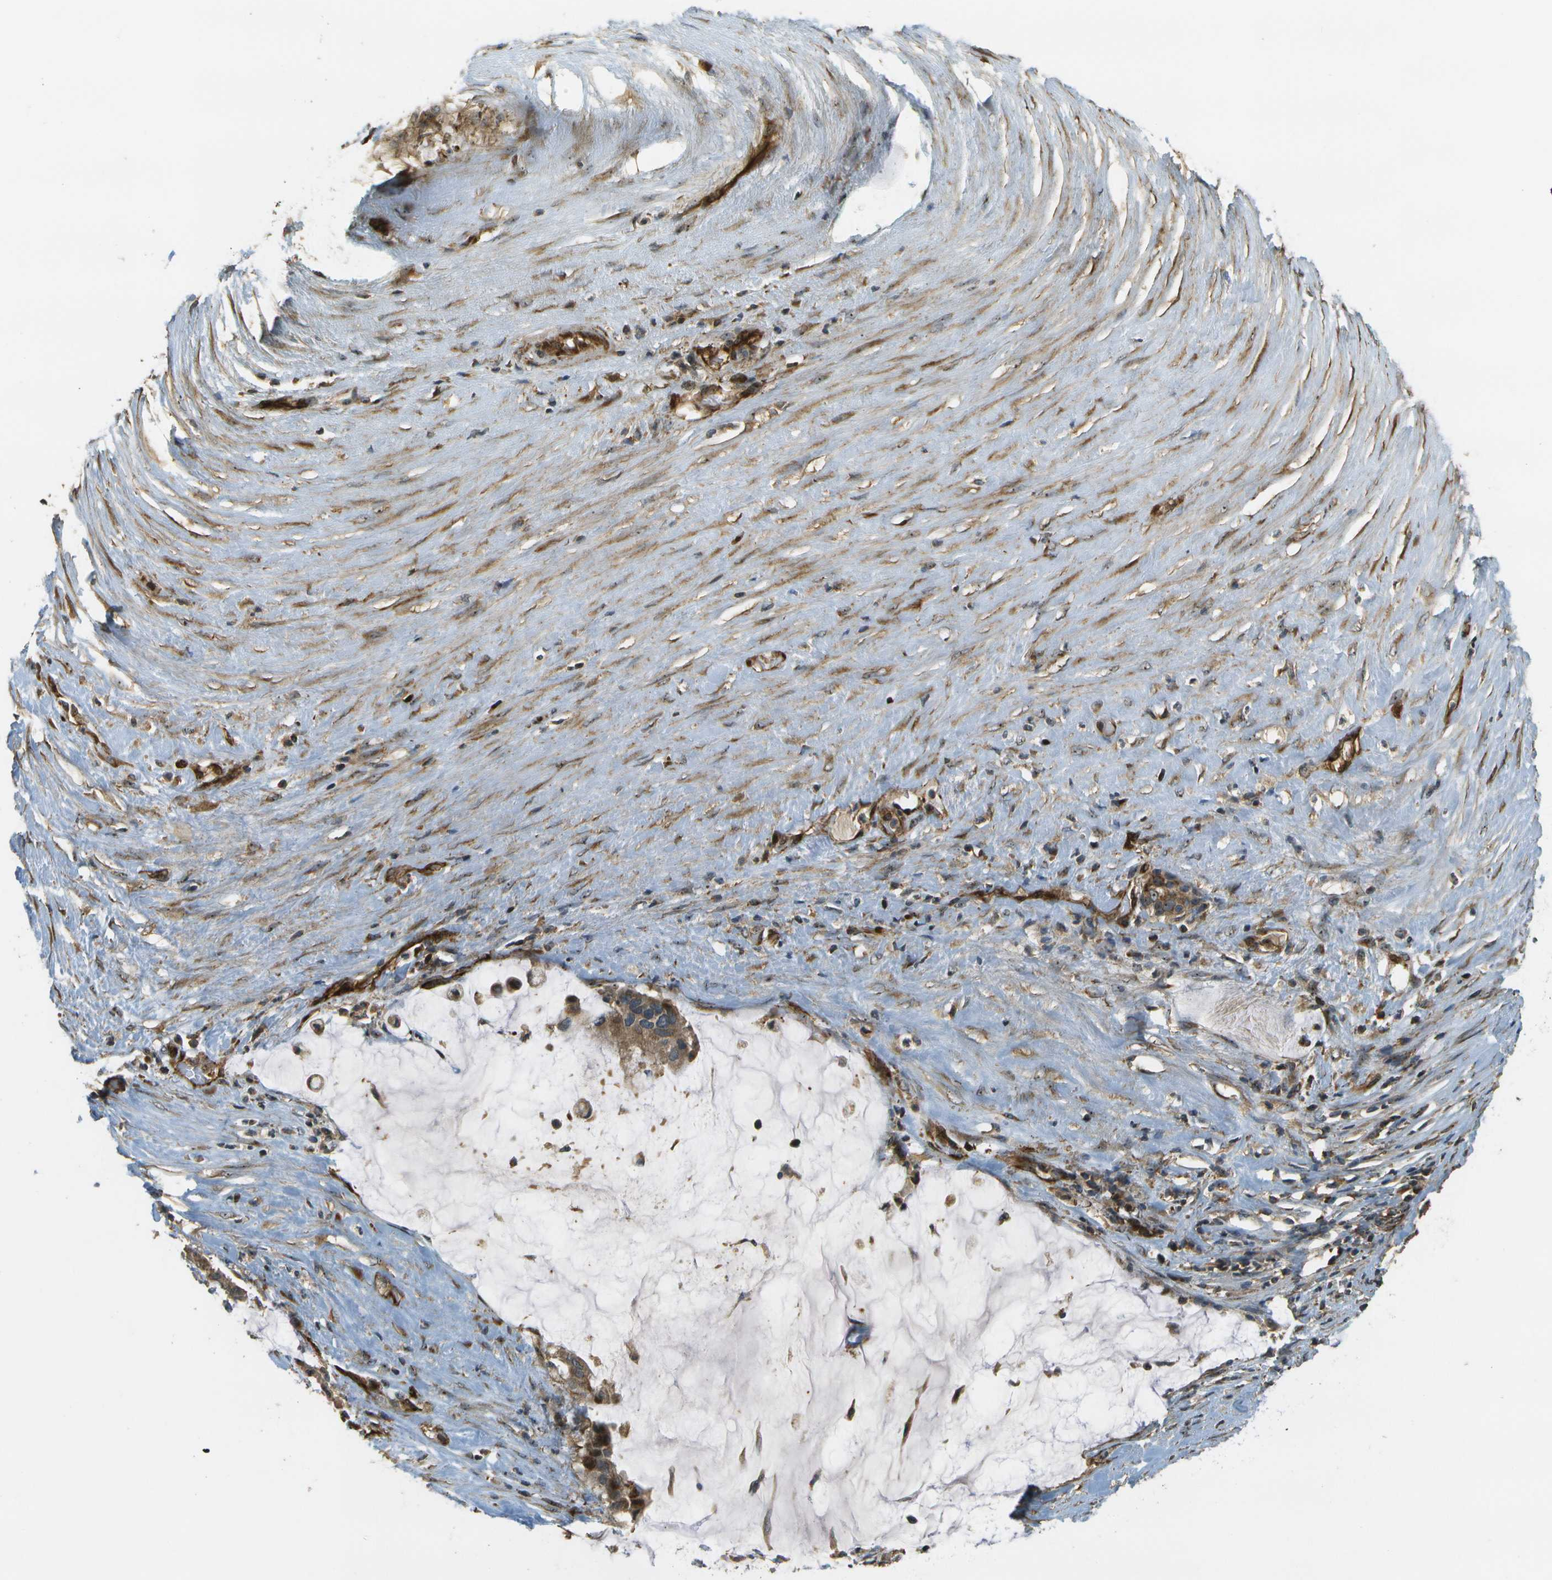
{"staining": {"intensity": "moderate", "quantity": ">75%", "location": "cytoplasmic/membranous"}, "tissue": "pancreatic cancer", "cell_type": "Tumor cells", "image_type": "cancer", "snomed": [{"axis": "morphology", "description": "Adenocarcinoma, NOS"}, {"axis": "topography", "description": "Pancreas"}], "caption": "This histopathology image demonstrates immunohistochemistry staining of pancreatic cancer (adenocarcinoma), with medium moderate cytoplasmic/membranous staining in about >75% of tumor cells.", "gene": "LRP12", "patient": {"sex": "male", "age": 41}}